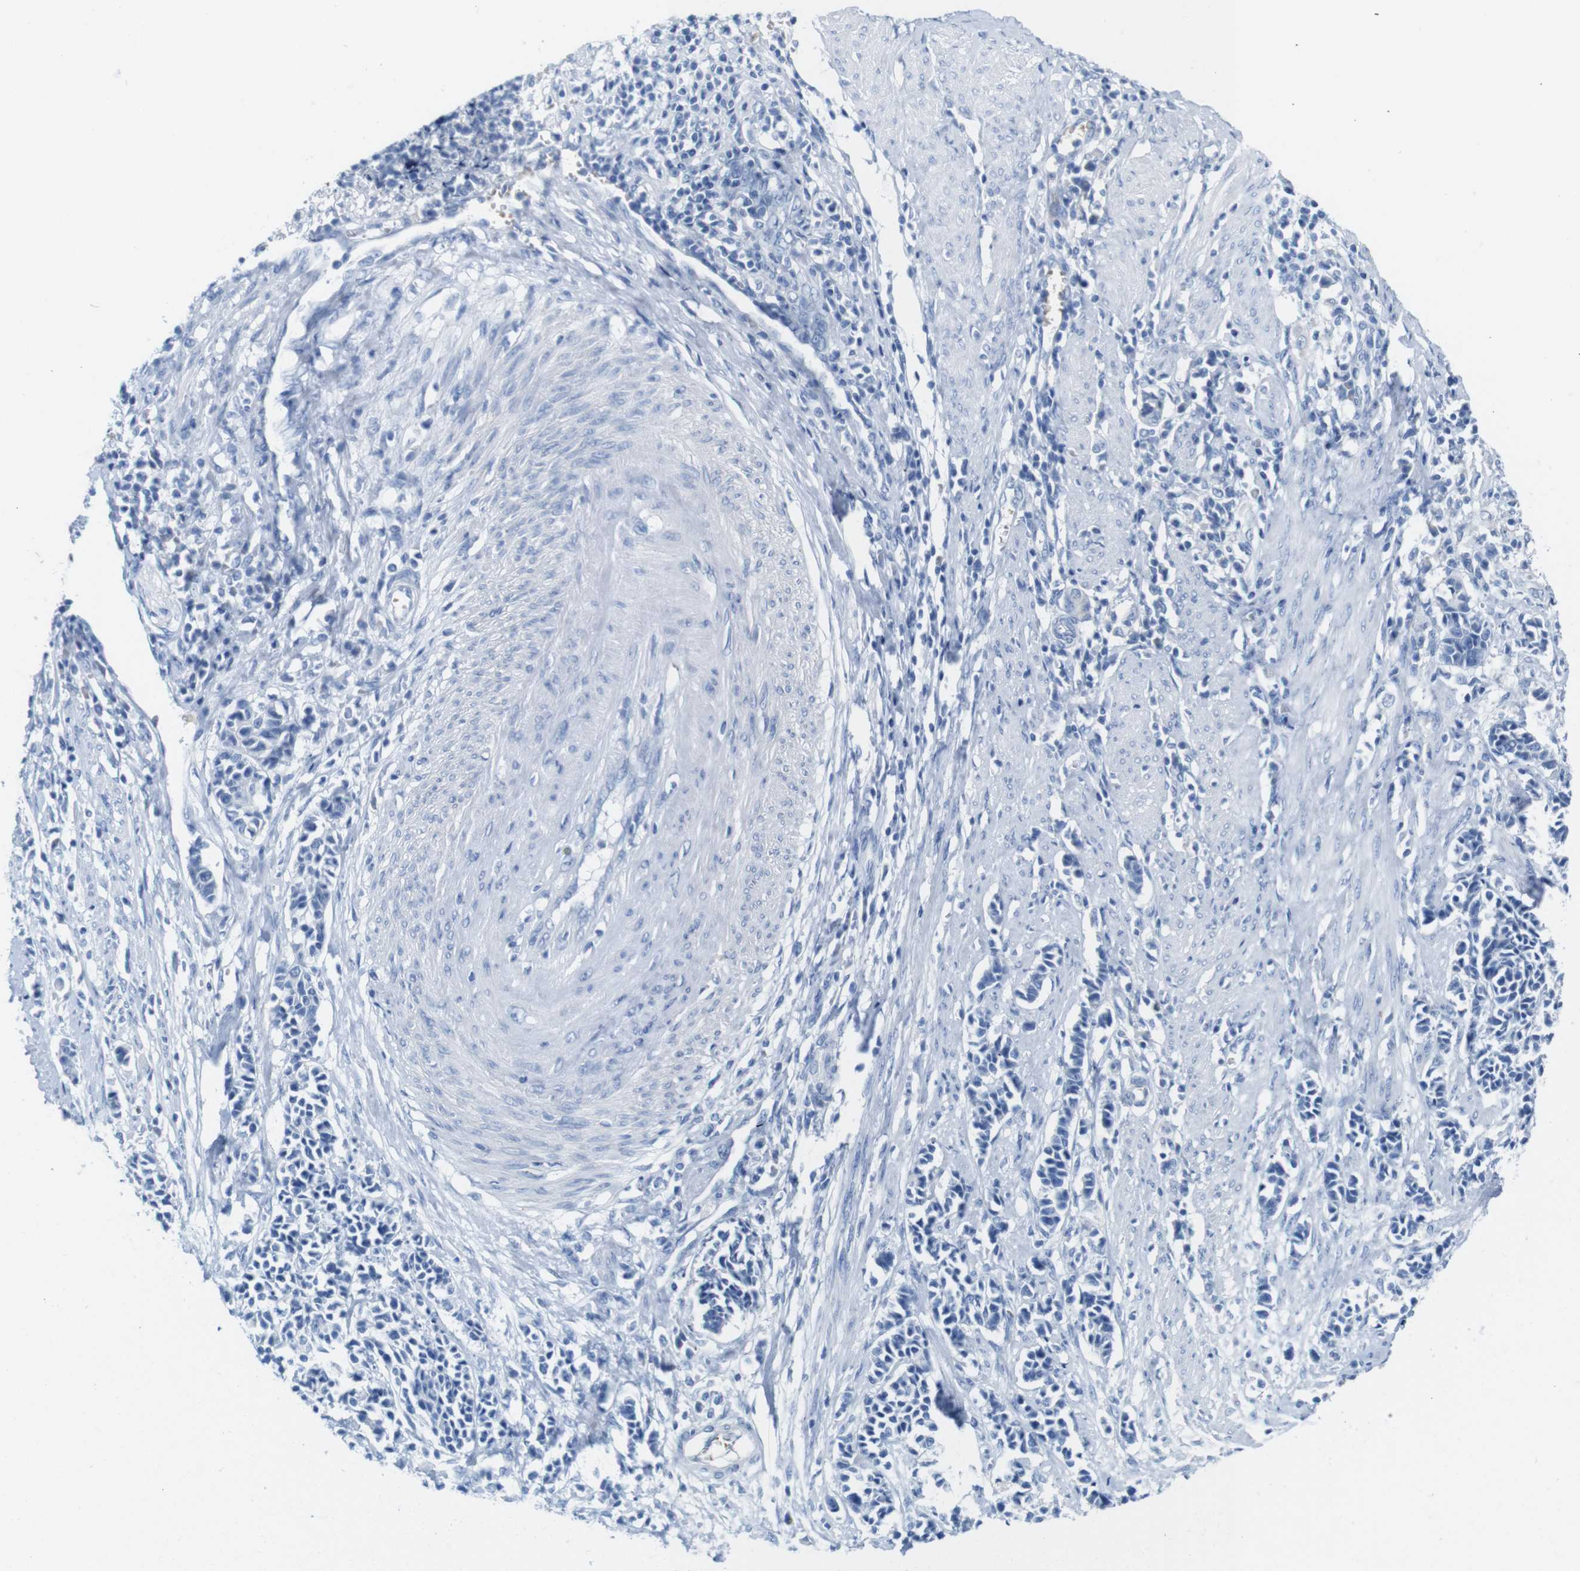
{"staining": {"intensity": "negative", "quantity": "none", "location": "none"}, "tissue": "cervical cancer", "cell_type": "Tumor cells", "image_type": "cancer", "snomed": [{"axis": "morphology", "description": "Normal tissue, NOS"}, {"axis": "morphology", "description": "Squamous cell carcinoma, NOS"}, {"axis": "topography", "description": "Cervix"}], "caption": "Immunohistochemistry of squamous cell carcinoma (cervical) exhibits no positivity in tumor cells.", "gene": "IGSF8", "patient": {"sex": "female", "age": 35}}